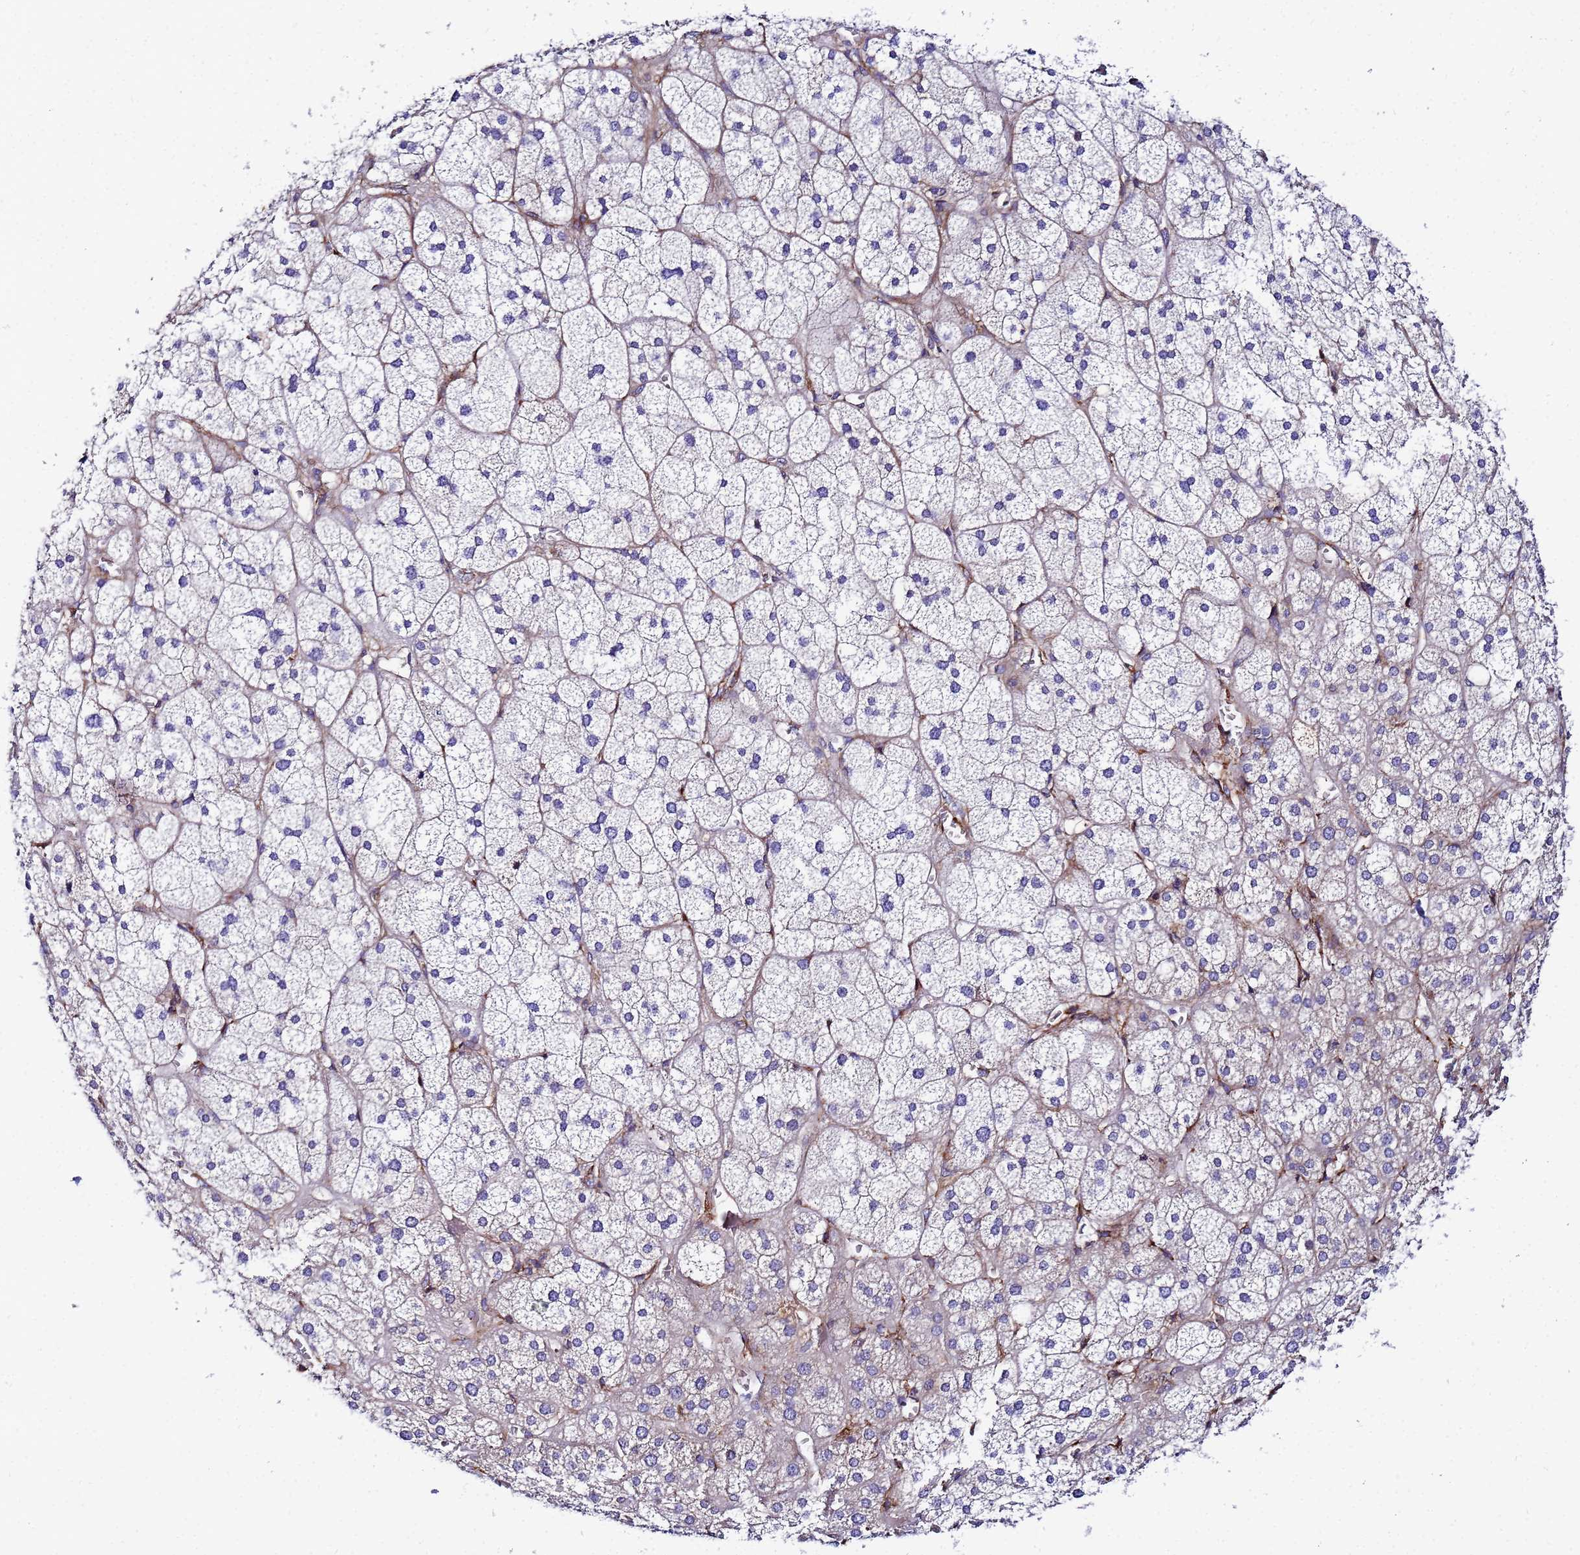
{"staining": {"intensity": "negative", "quantity": "none", "location": "none"}, "tissue": "adrenal gland", "cell_type": "Glandular cells", "image_type": "normal", "snomed": [{"axis": "morphology", "description": "Normal tissue, NOS"}, {"axis": "topography", "description": "Adrenal gland"}], "caption": "An image of adrenal gland stained for a protein shows no brown staining in glandular cells. Nuclei are stained in blue.", "gene": "POM121C", "patient": {"sex": "female", "age": 61}}